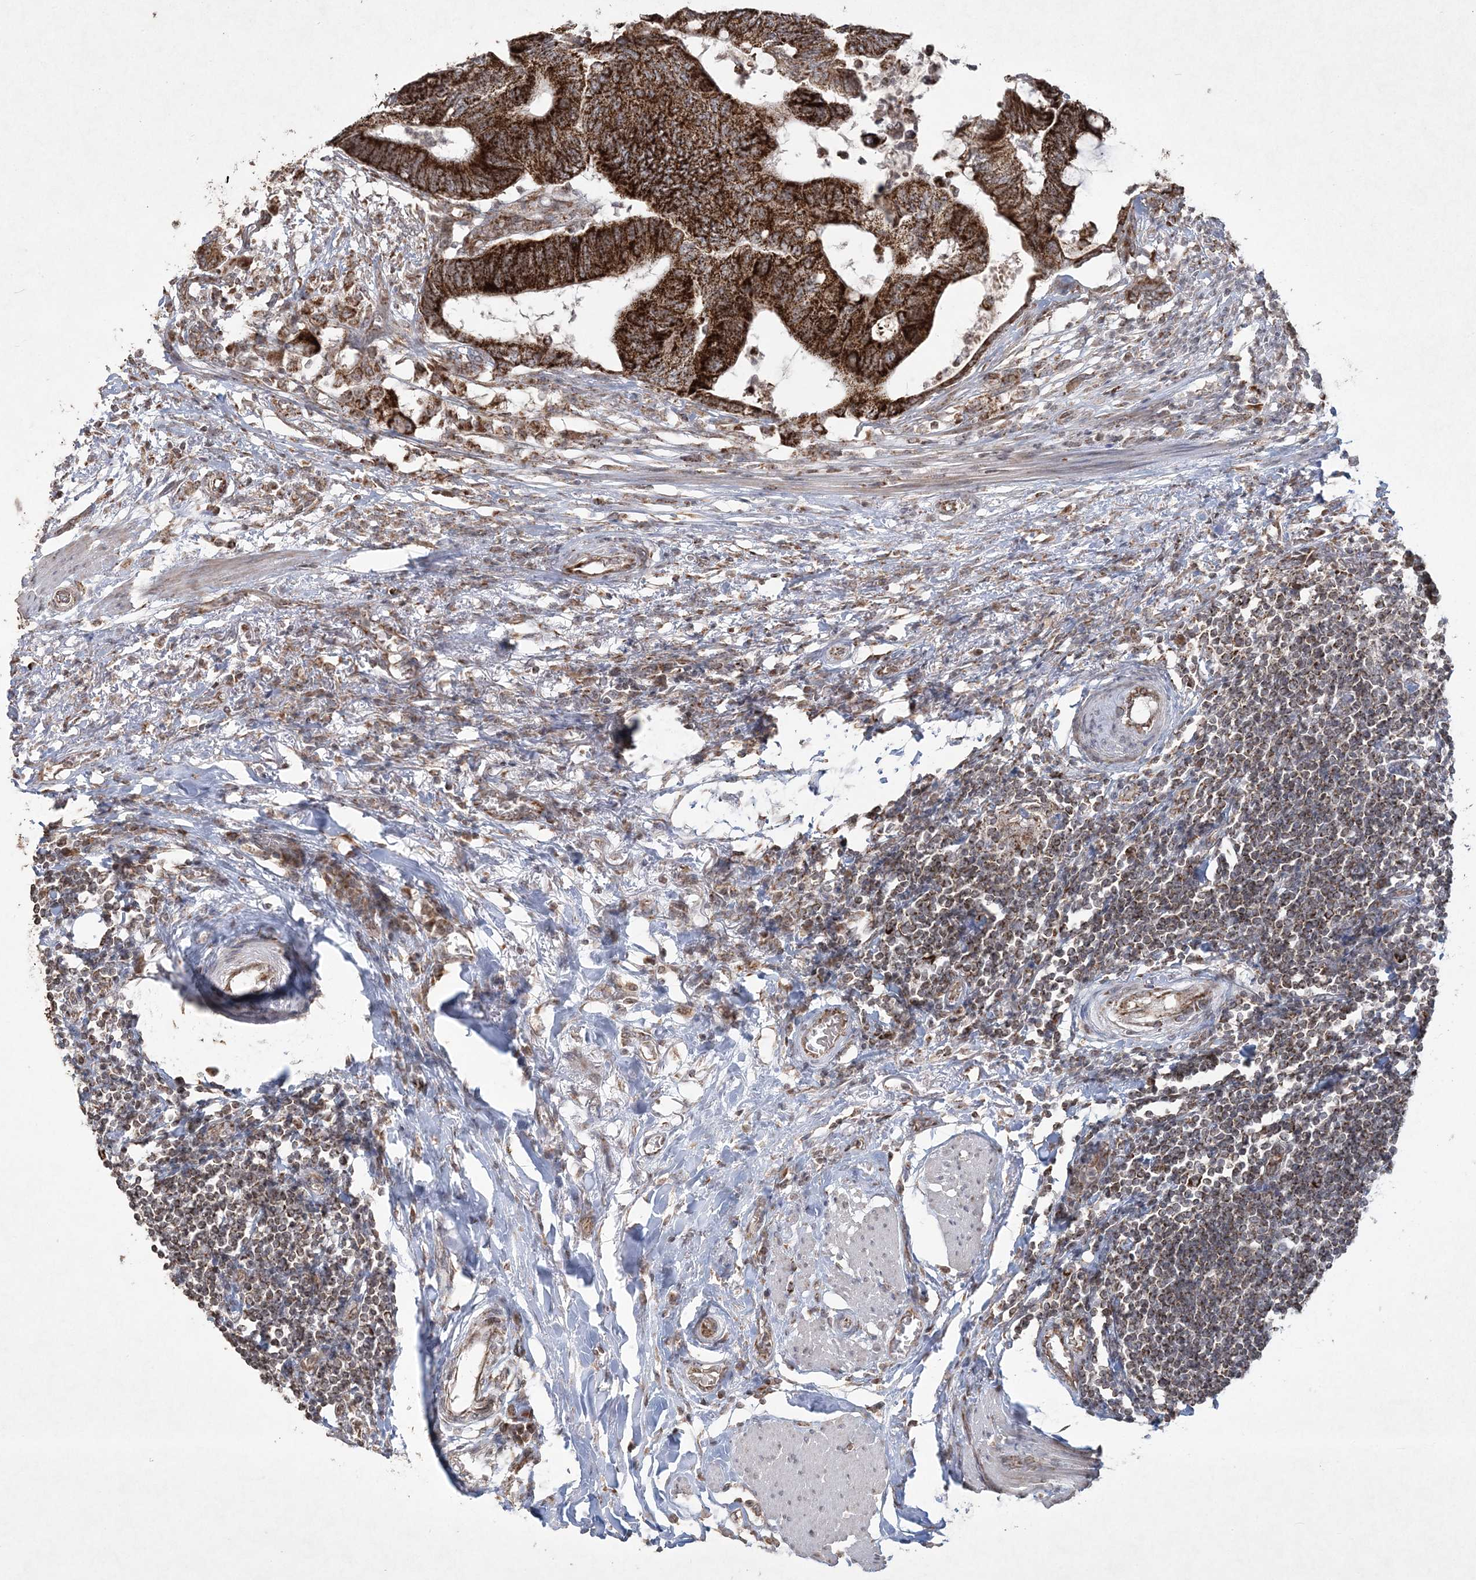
{"staining": {"intensity": "strong", "quantity": ">75%", "location": "cytoplasmic/membranous"}, "tissue": "colorectal cancer", "cell_type": "Tumor cells", "image_type": "cancer", "snomed": [{"axis": "morphology", "description": "Normal tissue, NOS"}, {"axis": "morphology", "description": "Adenocarcinoma, NOS"}, {"axis": "topography", "description": "Rectum"}, {"axis": "topography", "description": "Peripheral nerve tissue"}], "caption": "A high-resolution micrograph shows IHC staining of adenocarcinoma (colorectal), which demonstrates strong cytoplasmic/membranous positivity in about >75% of tumor cells. Immunohistochemistry (ihc) stains the protein in brown and the nuclei are stained blue.", "gene": "LRPPRC", "patient": {"sex": "male", "age": 92}}